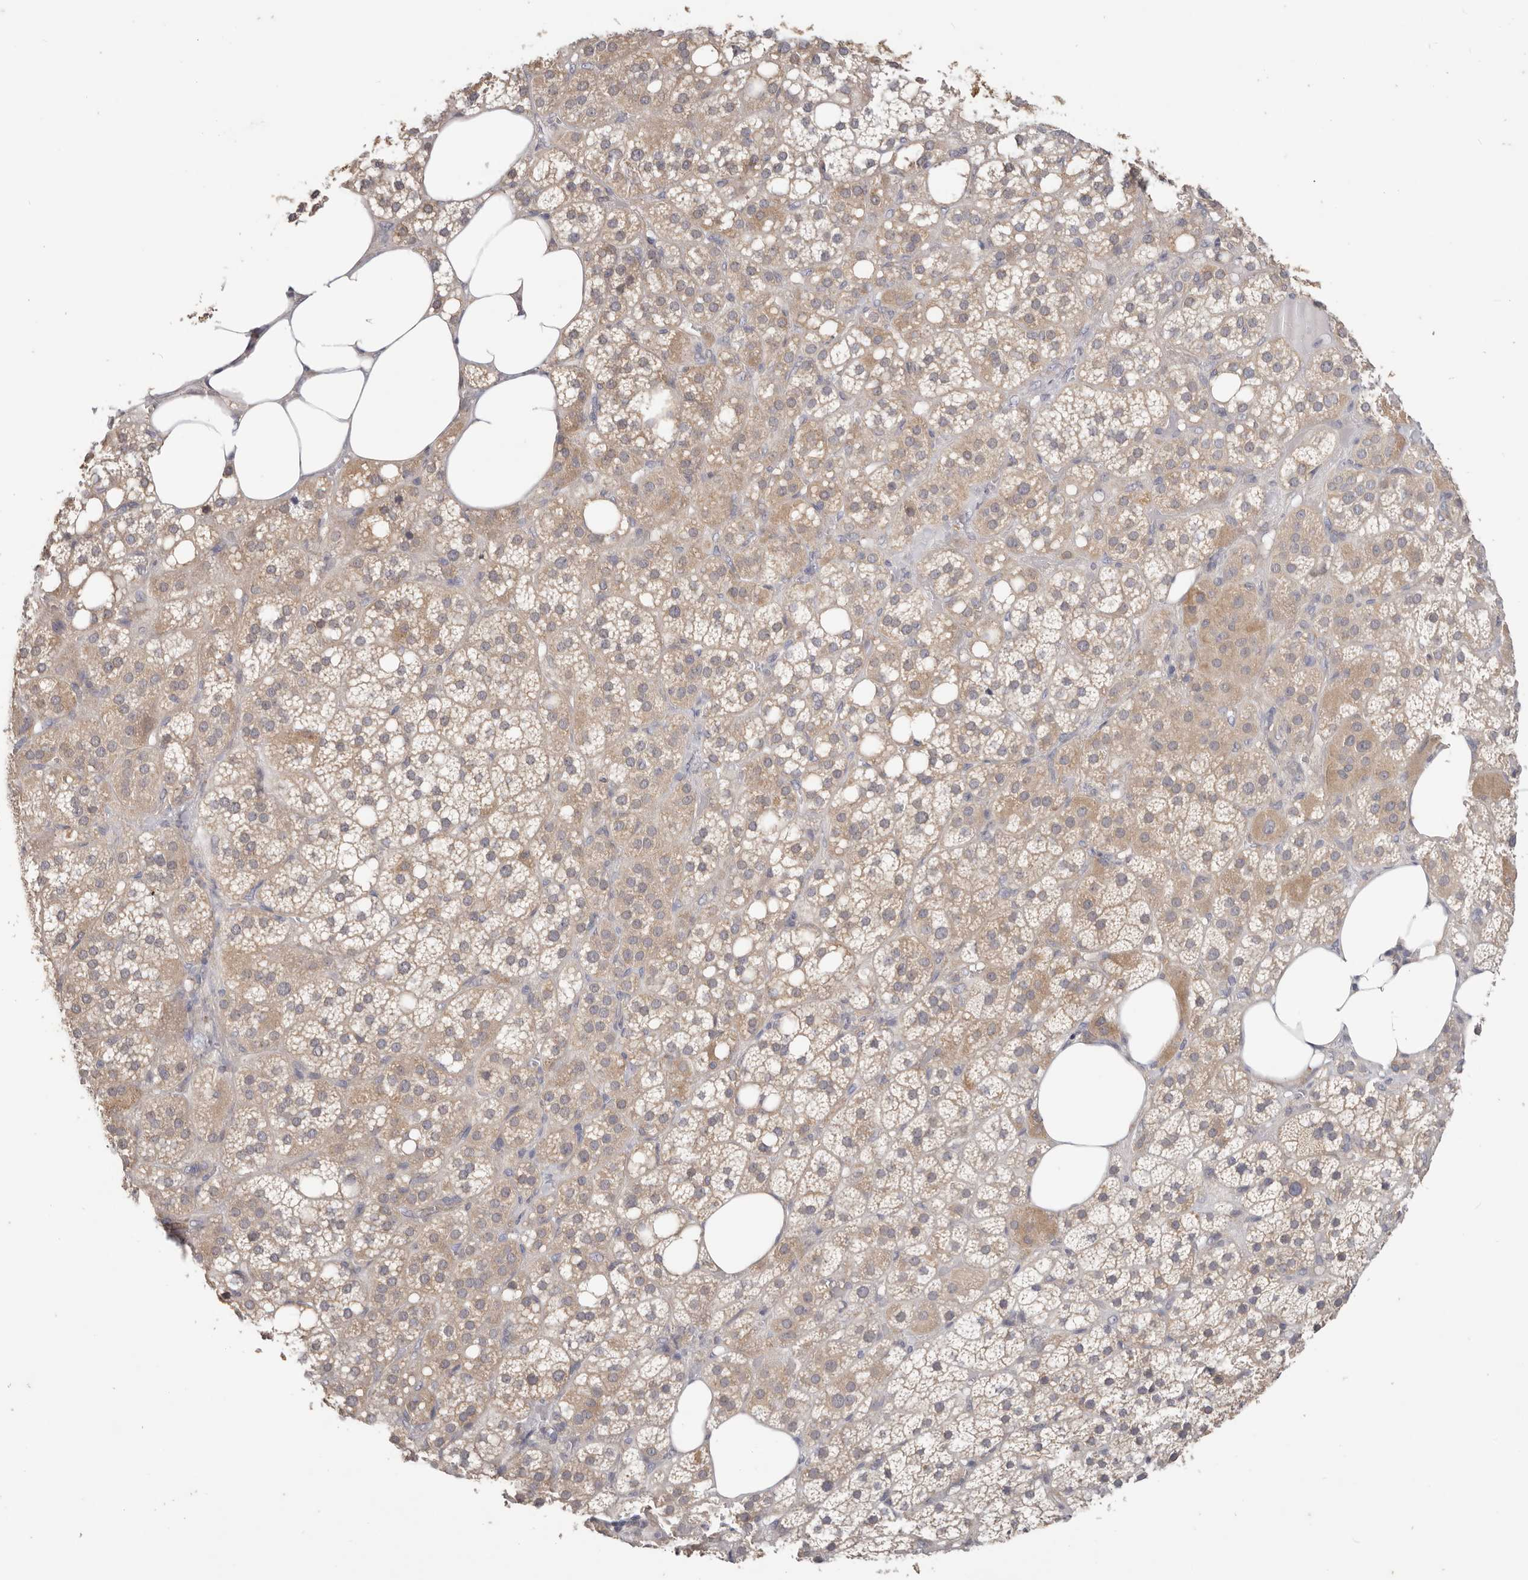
{"staining": {"intensity": "moderate", "quantity": "25%-75%", "location": "cytoplasmic/membranous"}, "tissue": "adrenal gland", "cell_type": "Glandular cells", "image_type": "normal", "snomed": [{"axis": "morphology", "description": "Normal tissue, NOS"}, {"axis": "topography", "description": "Adrenal gland"}], "caption": "Immunohistochemistry (DAB (3,3'-diaminobenzidine)) staining of benign adrenal gland reveals moderate cytoplasmic/membranous protein positivity in approximately 25%-75% of glandular cells. (DAB = brown stain, brightfield microscopy at high magnification).", "gene": "WDR77", "patient": {"sex": "female", "age": 59}}